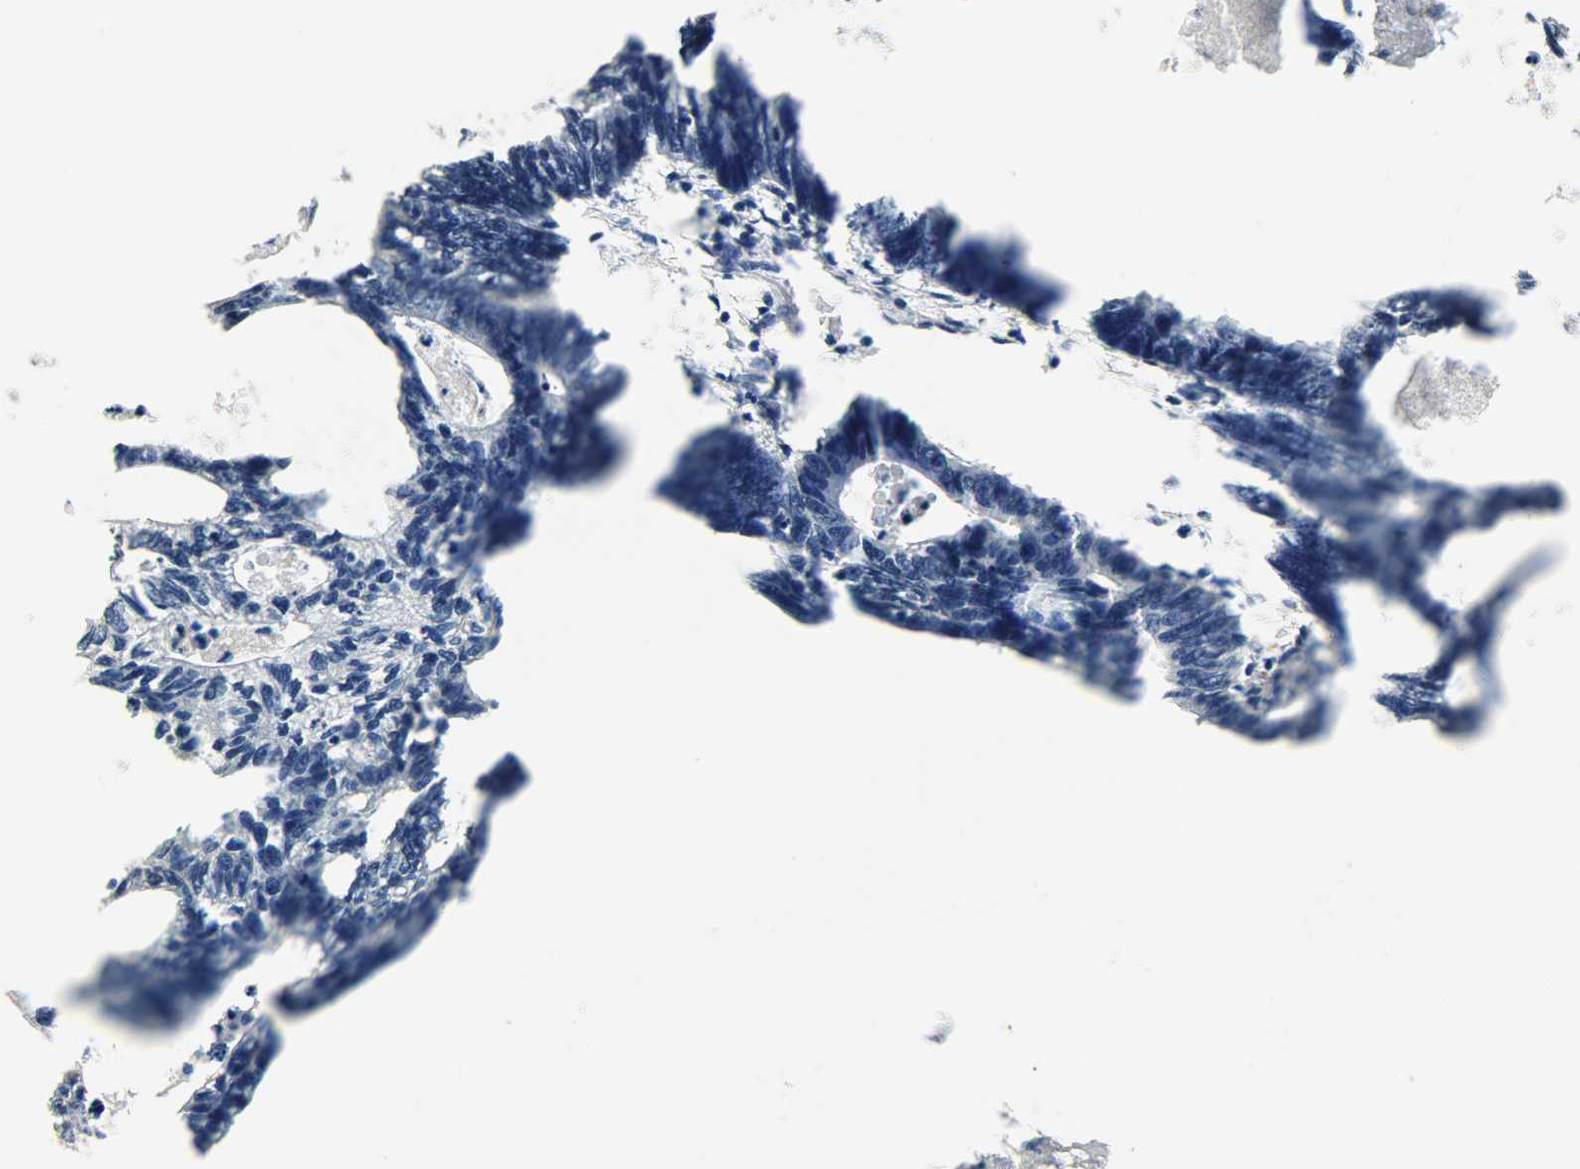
{"staining": {"intensity": "negative", "quantity": "none", "location": "none"}, "tissue": "colorectal cancer", "cell_type": "Tumor cells", "image_type": "cancer", "snomed": [{"axis": "morphology", "description": "Adenocarcinoma, NOS"}, {"axis": "topography", "description": "Colon"}], "caption": "IHC of colorectal cancer reveals no positivity in tumor cells. (IHC, brightfield microscopy, high magnification).", "gene": "GIT2", "patient": {"sex": "female", "age": 55}}